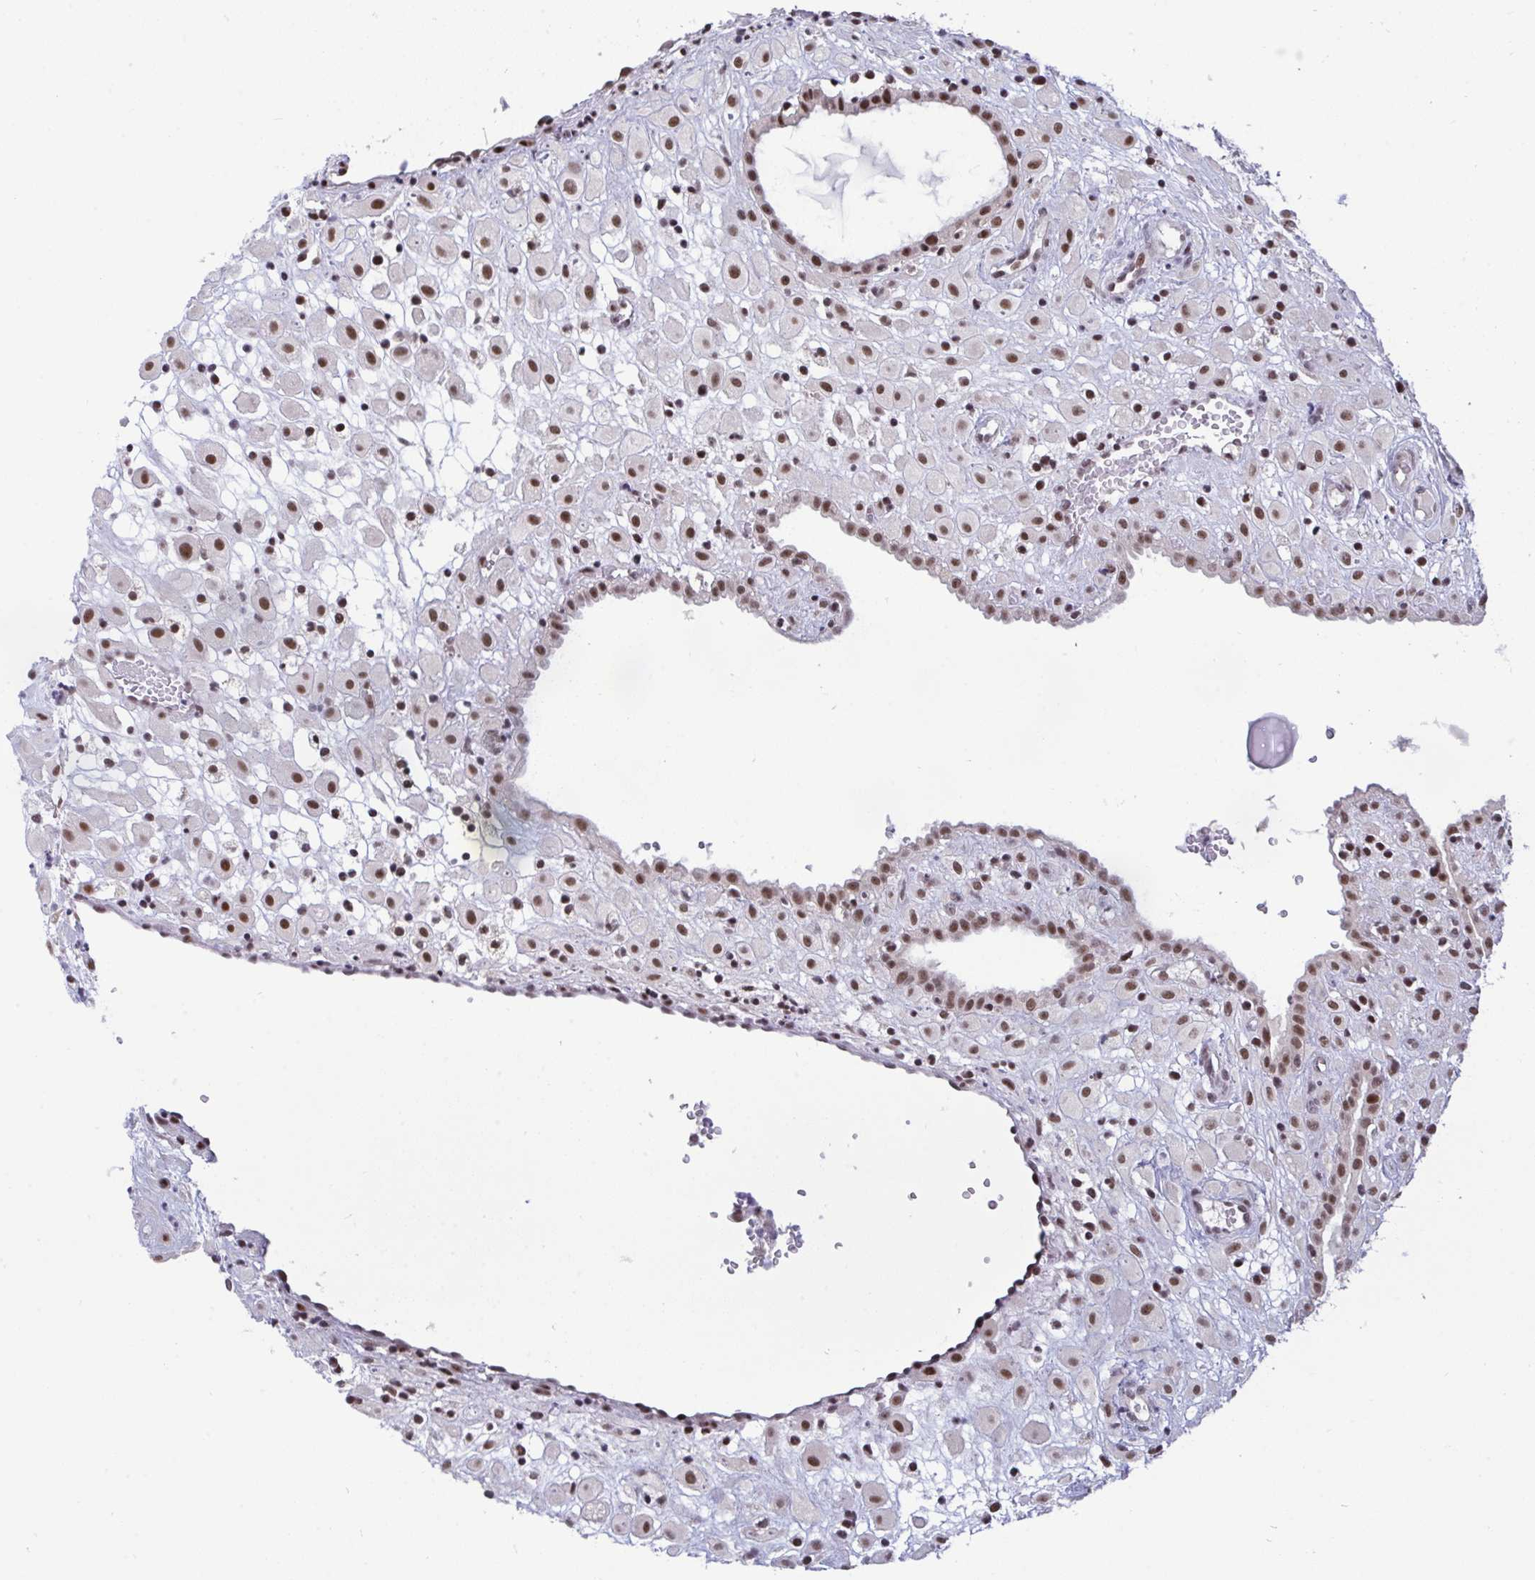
{"staining": {"intensity": "strong", "quantity": ">75%", "location": "nuclear"}, "tissue": "placenta", "cell_type": "Decidual cells", "image_type": "normal", "snomed": [{"axis": "morphology", "description": "Normal tissue, NOS"}, {"axis": "topography", "description": "Placenta"}], "caption": "The immunohistochemical stain labels strong nuclear expression in decidual cells of benign placenta.", "gene": "WBP11", "patient": {"sex": "female", "age": 24}}